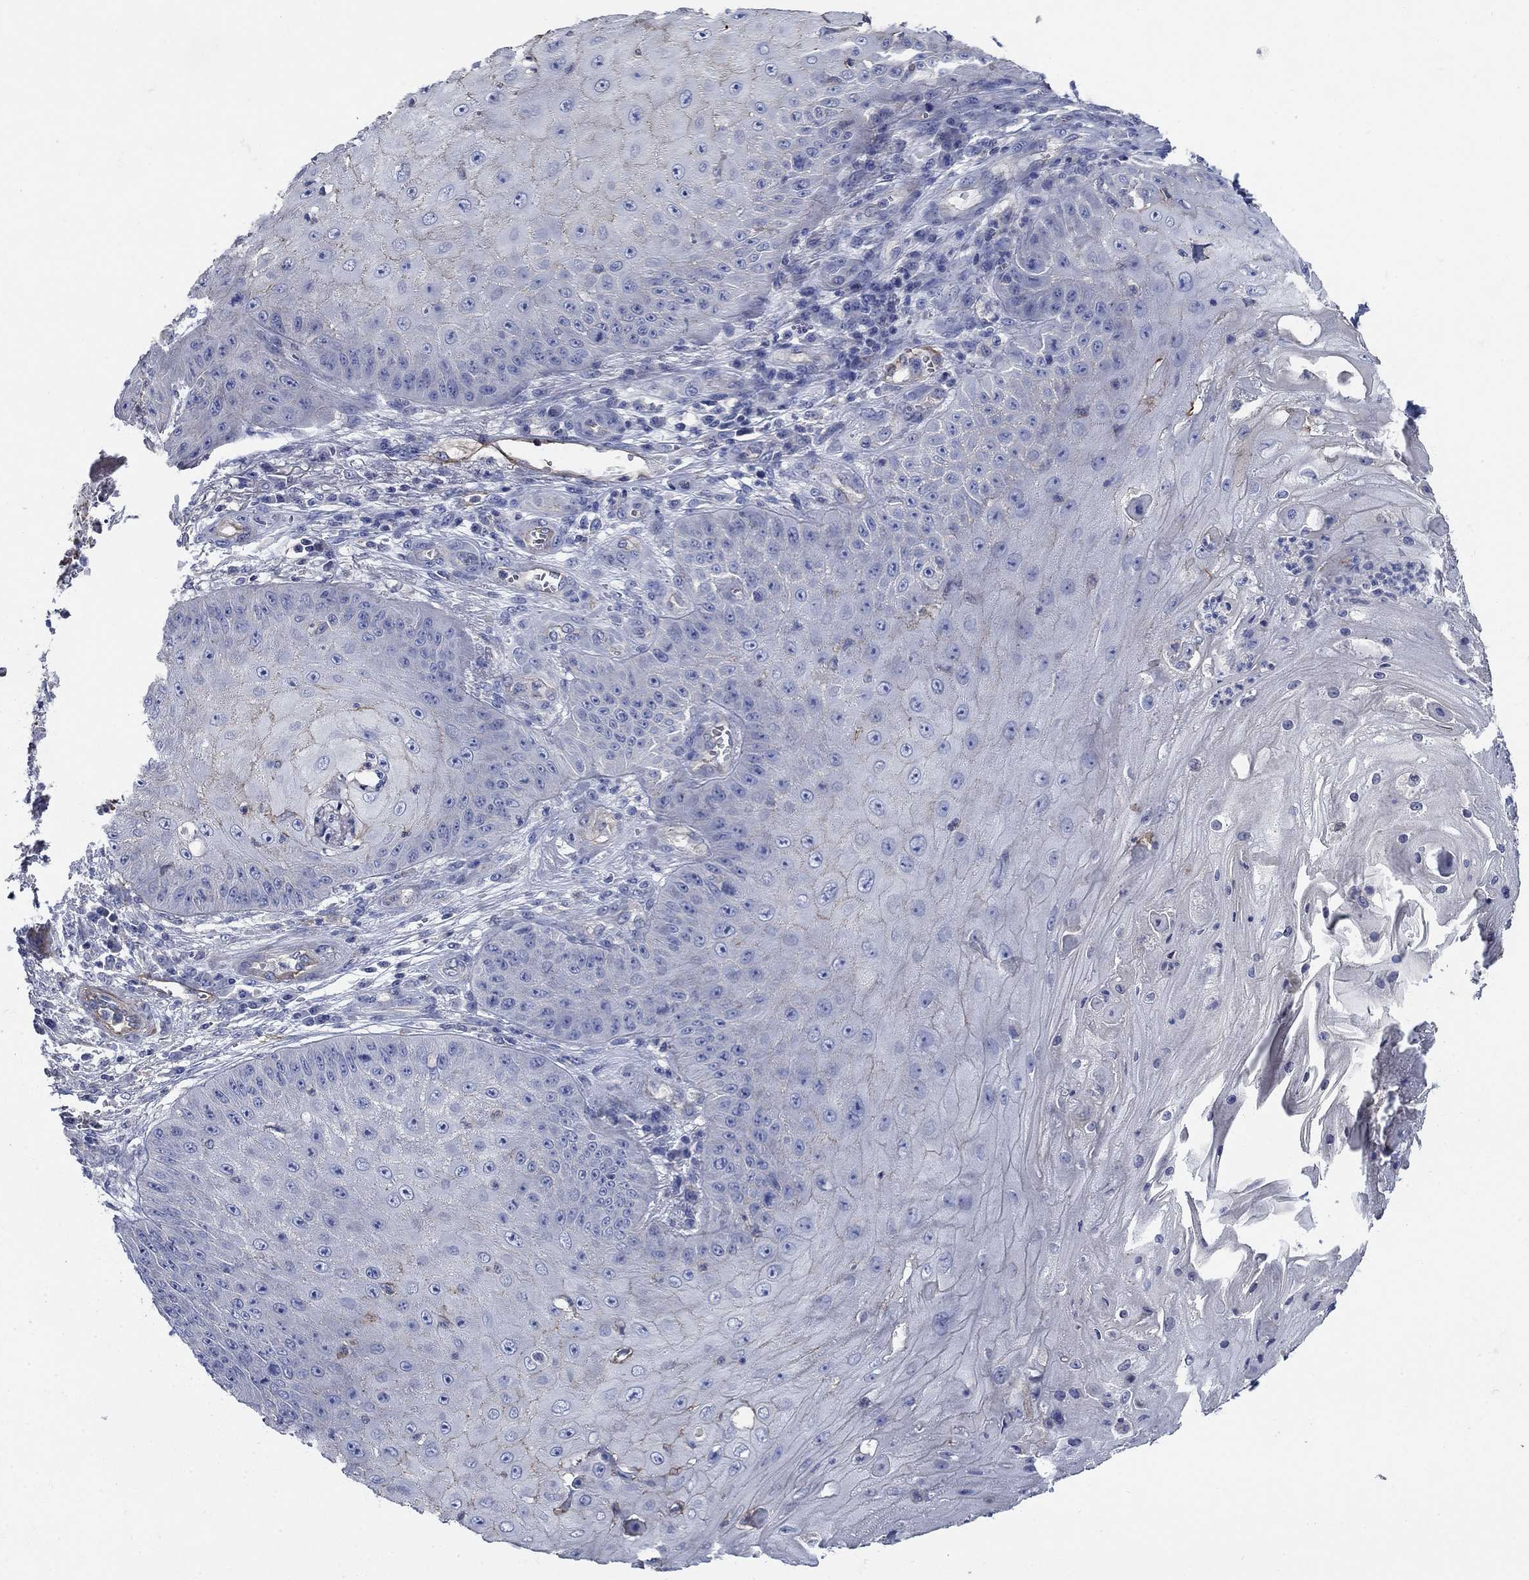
{"staining": {"intensity": "negative", "quantity": "none", "location": "none"}, "tissue": "skin cancer", "cell_type": "Tumor cells", "image_type": "cancer", "snomed": [{"axis": "morphology", "description": "Squamous cell carcinoma, NOS"}, {"axis": "topography", "description": "Skin"}], "caption": "Immunohistochemistry photomicrograph of human skin cancer stained for a protein (brown), which demonstrates no positivity in tumor cells.", "gene": "FLNC", "patient": {"sex": "male", "age": 70}}